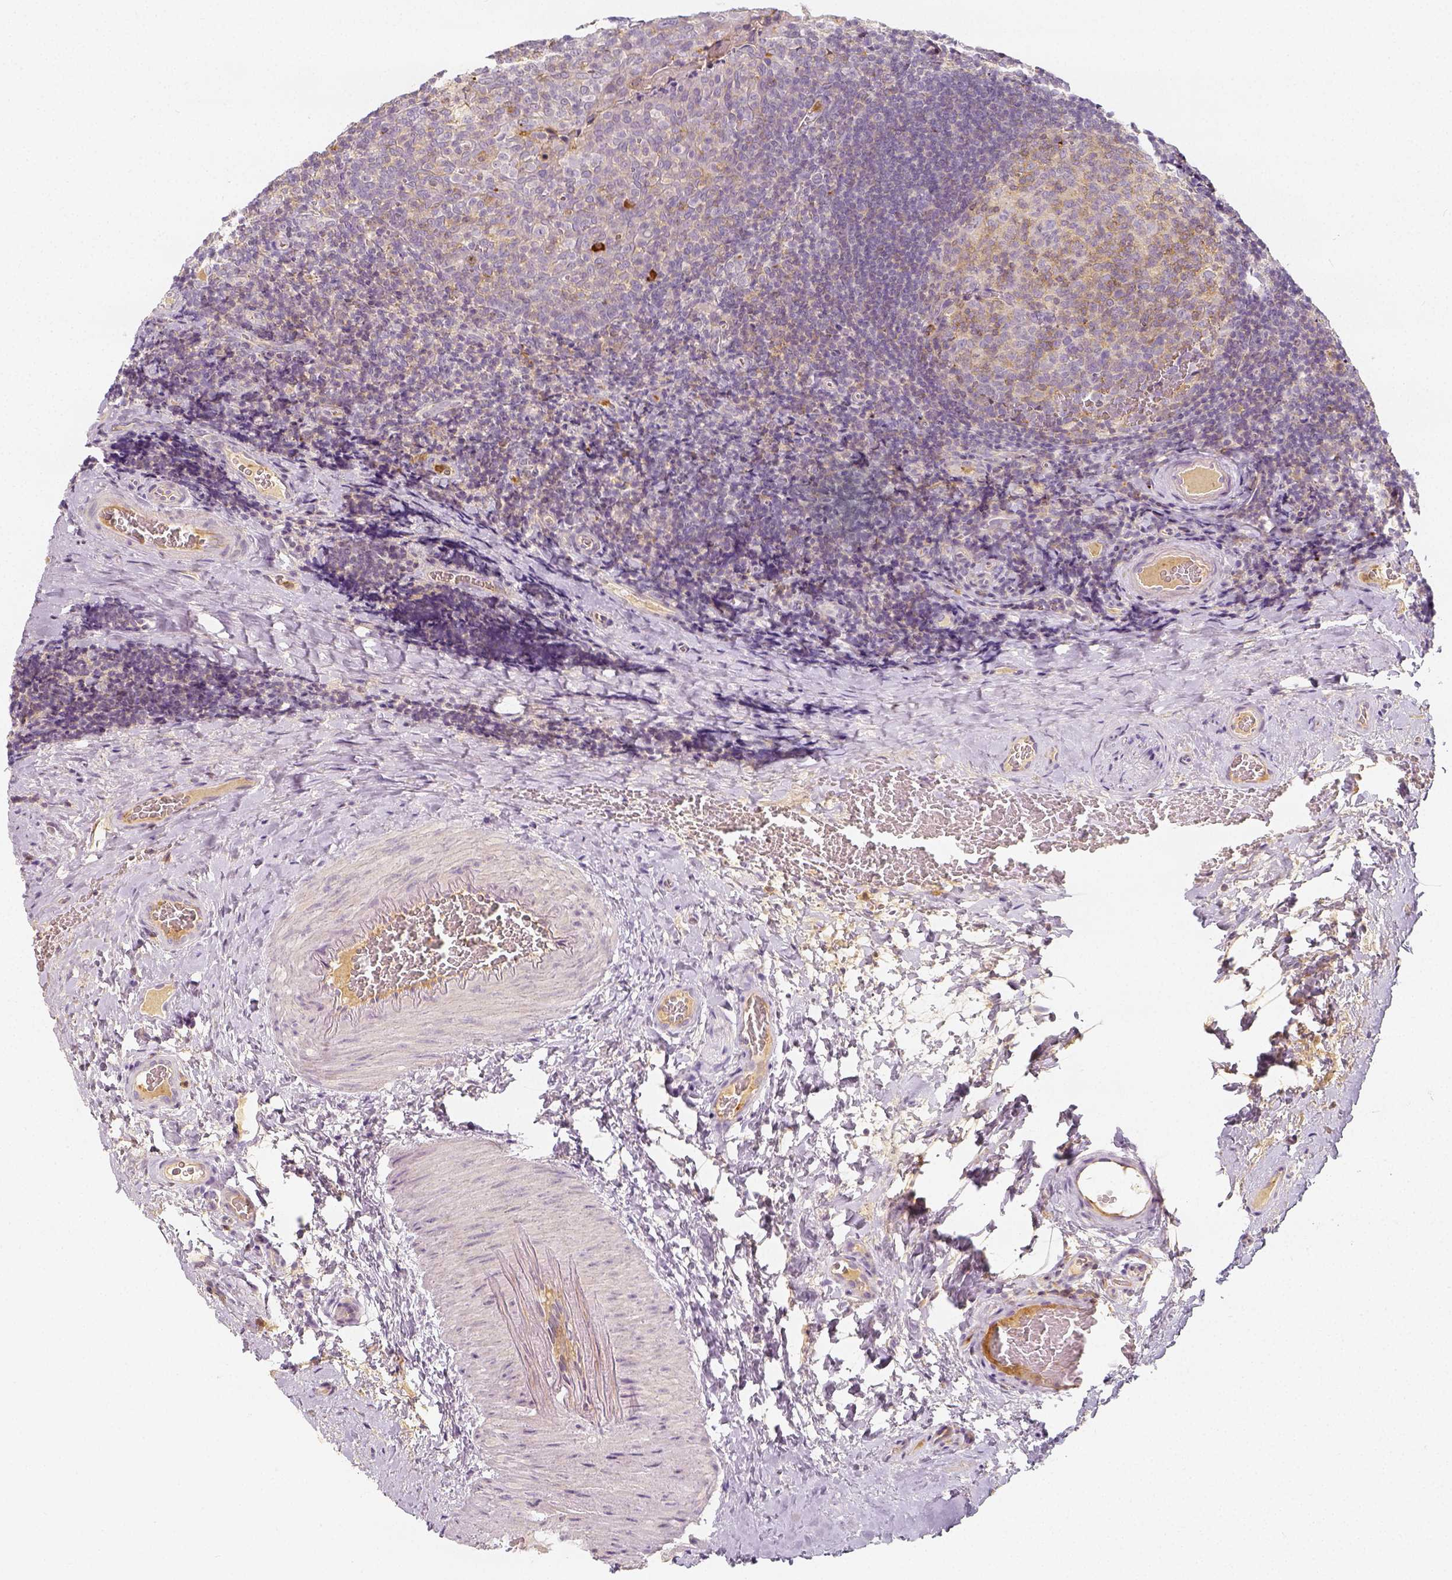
{"staining": {"intensity": "strong", "quantity": "<25%", "location": "cytoplasmic/membranous"}, "tissue": "tonsil", "cell_type": "Germinal center cells", "image_type": "normal", "snomed": [{"axis": "morphology", "description": "Normal tissue, NOS"}, {"axis": "morphology", "description": "Inflammation, NOS"}, {"axis": "topography", "description": "Tonsil"}], "caption": "Protein analysis of benign tonsil shows strong cytoplasmic/membranous positivity in approximately <25% of germinal center cells.", "gene": "PTPRJ", "patient": {"sex": "female", "age": 31}}